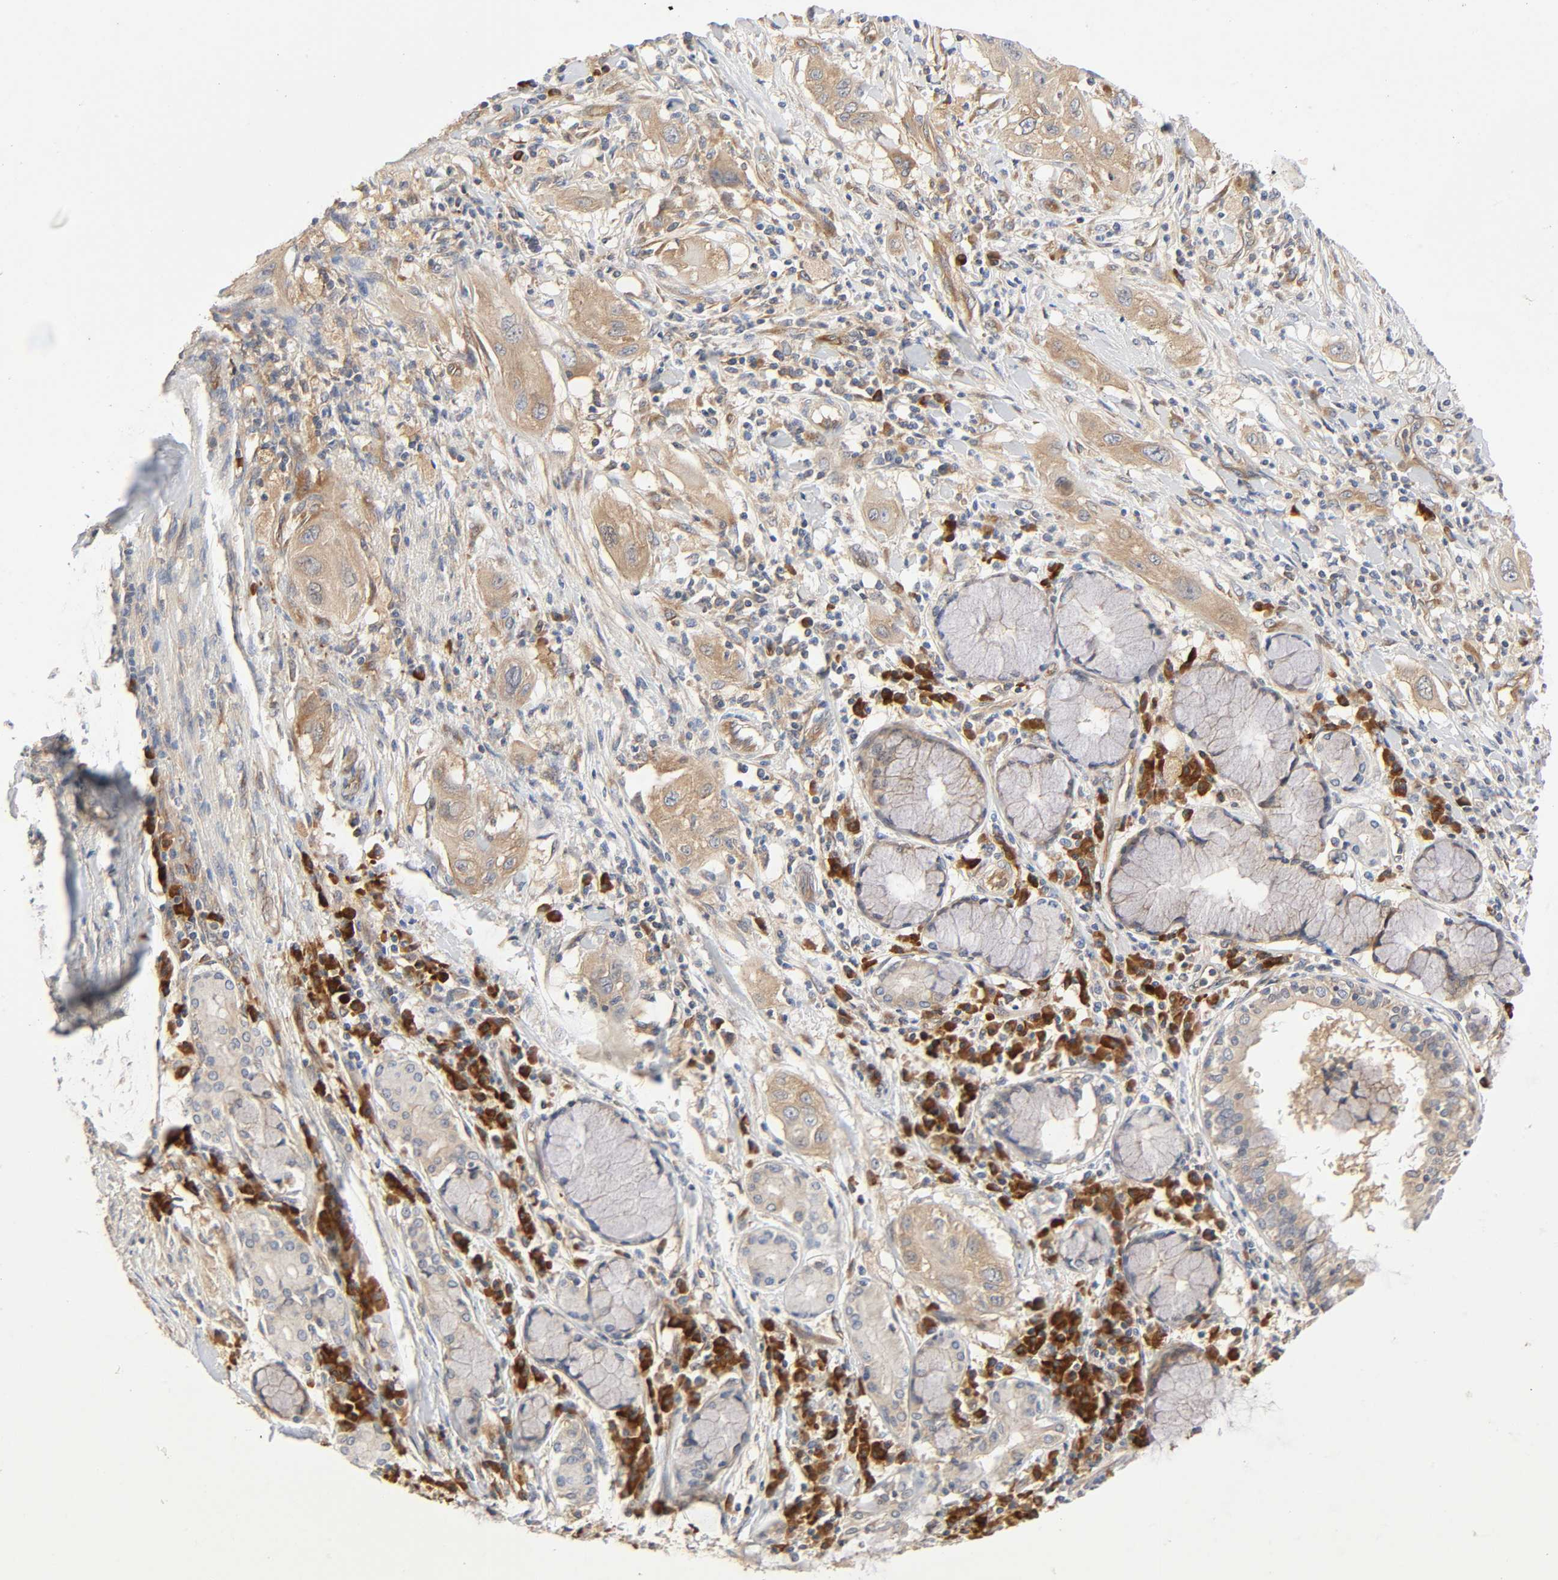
{"staining": {"intensity": "weak", "quantity": ">75%", "location": "cytoplasmic/membranous"}, "tissue": "lung cancer", "cell_type": "Tumor cells", "image_type": "cancer", "snomed": [{"axis": "morphology", "description": "Squamous cell carcinoma, NOS"}, {"axis": "topography", "description": "Lung"}], "caption": "Protein expression analysis of squamous cell carcinoma (lung) demonstrates weak cytoplasmic/membranous positivity in about >75% of tumor cells.", "gene": "SCHIP1", "patient": {"sex": "female", "age": 47}}